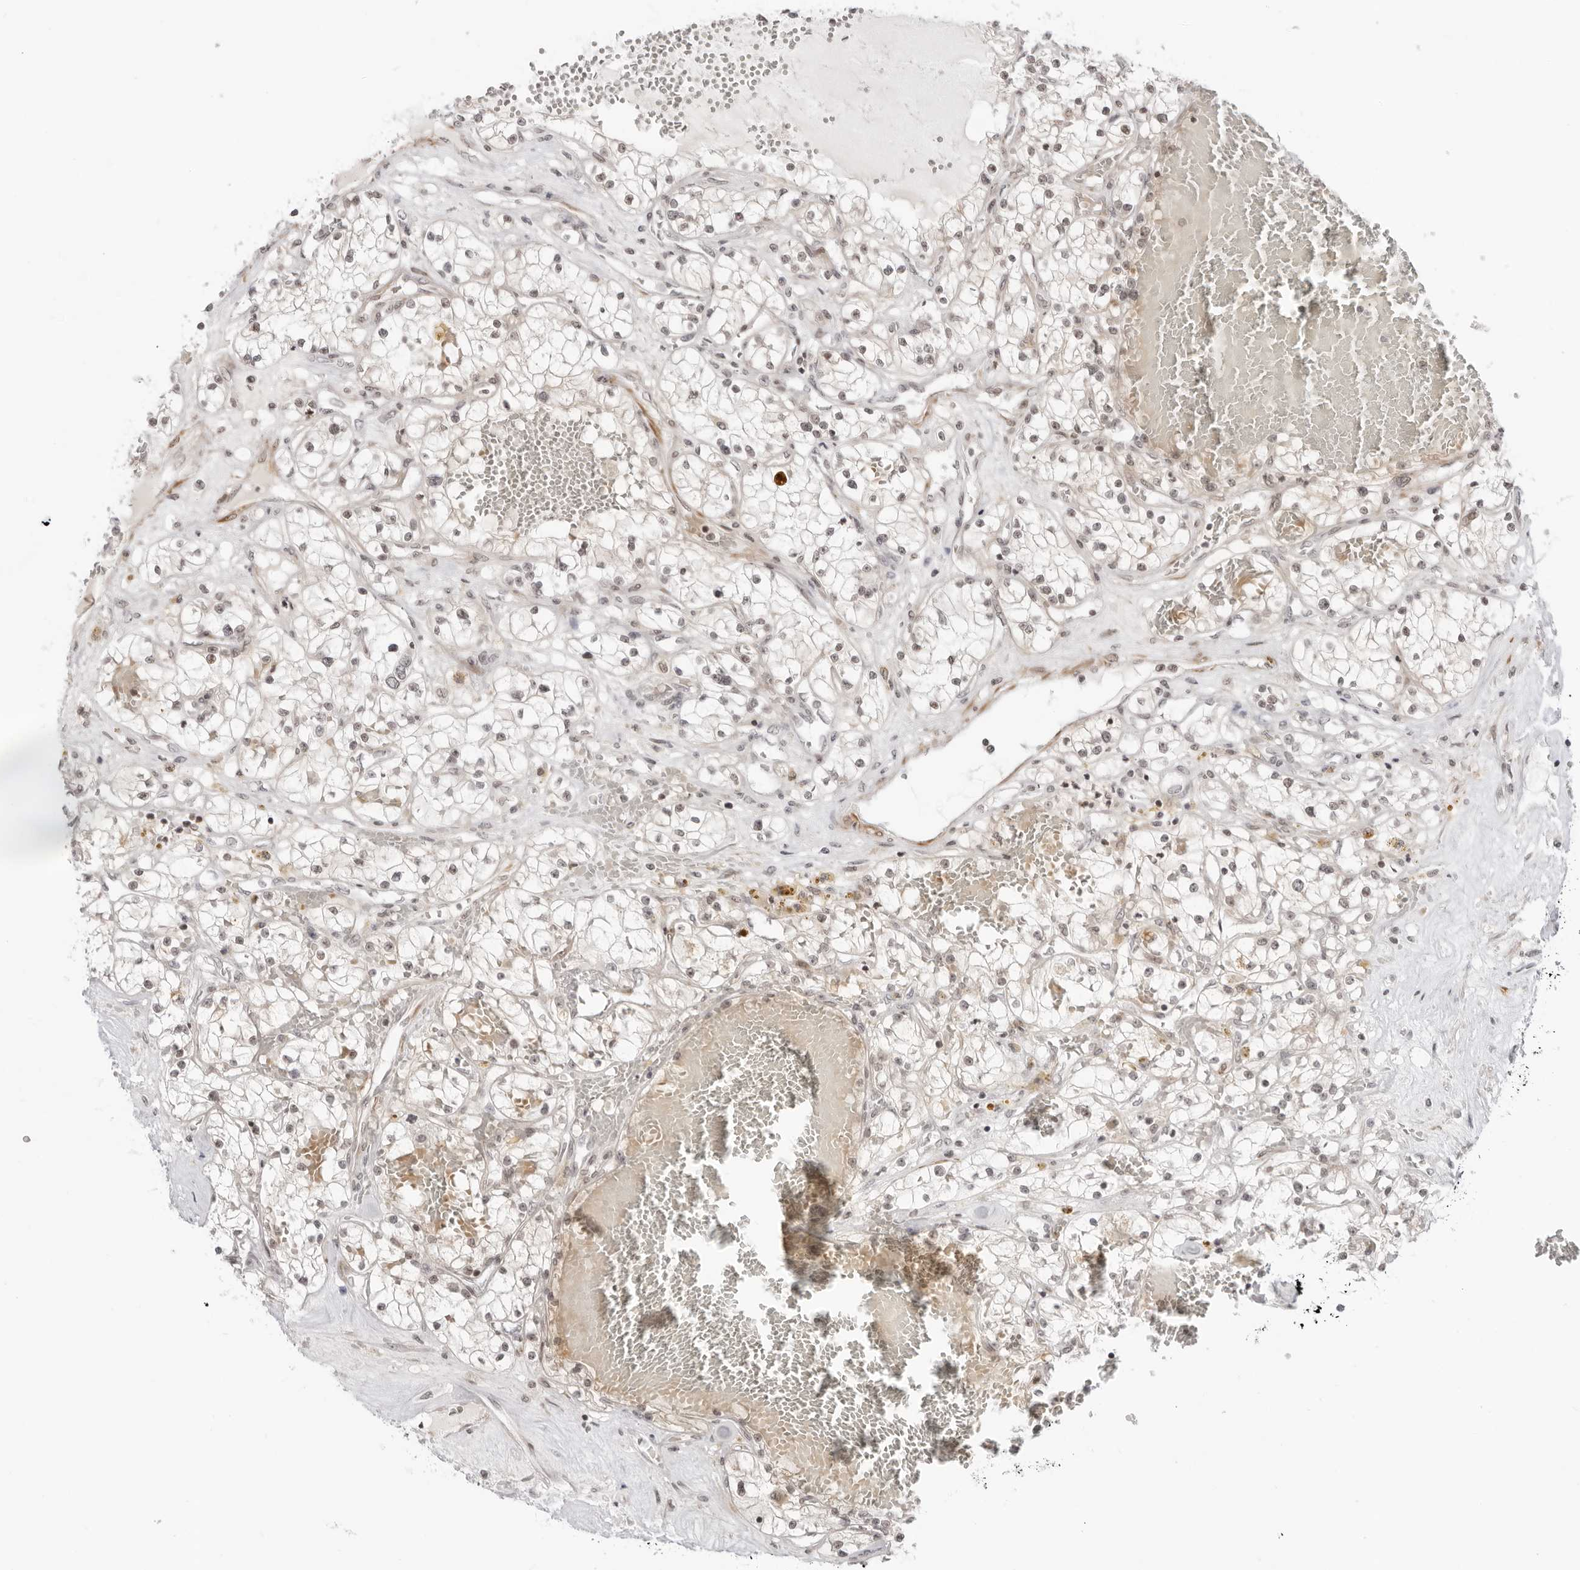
{"staining": {"intensity": "weak", "quantity": "<25%", "location": "nuclear"}, "tissue": "renal cancer", "cell_type": "Tumor cells", "image_type": "cancer", "snomed": [{"axis": "morphology", "description": "Normal tissue, NOS"}, {"axis": "morphology", "description": "Adenocarcinoma, NOS"}, {"axis": "topography", "description": "Kidney"}], "caption": "Immunohistochemical staining of human renal cancer (adenocarcinoma) displays no significant positivity in tumor cells.", "gene": "RNF146", "patient": {"sex": "male", "age": 68}}